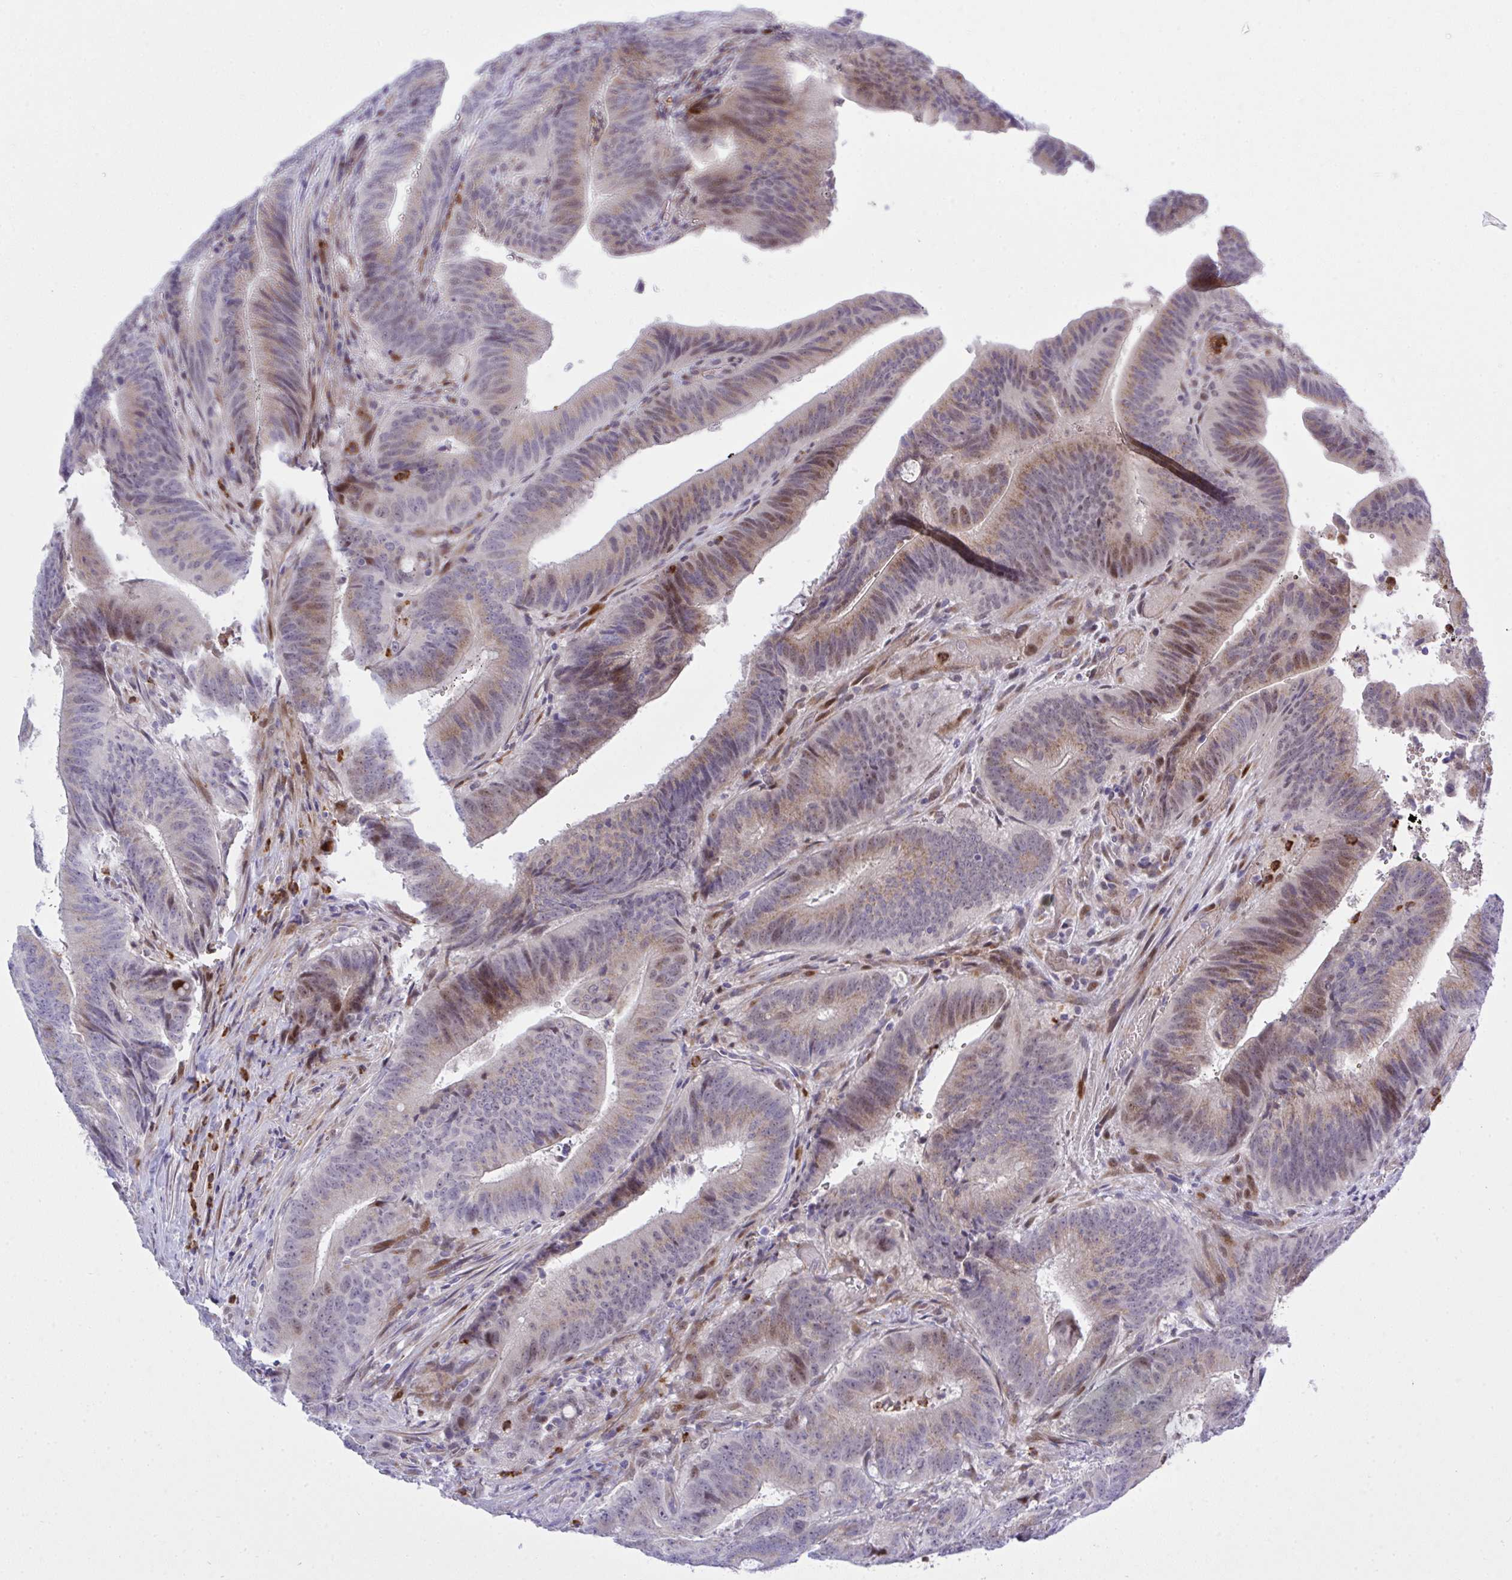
{"staining": {"intensity": "moderate", "quantity": "25%-75%", "location": "cytoplasmic/membranous,nuclear"}, "tissue": "colorectal cancer", "cell_type": "Tumor cells", "image_type": "cancer", "snomed": [{"axis": "morphology", "description": "Adenocarcinoma, NOS"}, {"axis": "topography", "description": "Colon"}], "caption": "Immunohistochemistry (IHC) (DAB) staining of human colorectal adenocarcinoma reveals moderate cytoplasmic/membranous and nuclear protein positivity in approximately 25%-75% of tumor cells. (DAB = brown stain, brightfield microscopy at high magnification).", "gene": "ZNF554", "patient": {"sex": "female", "age": 43}}